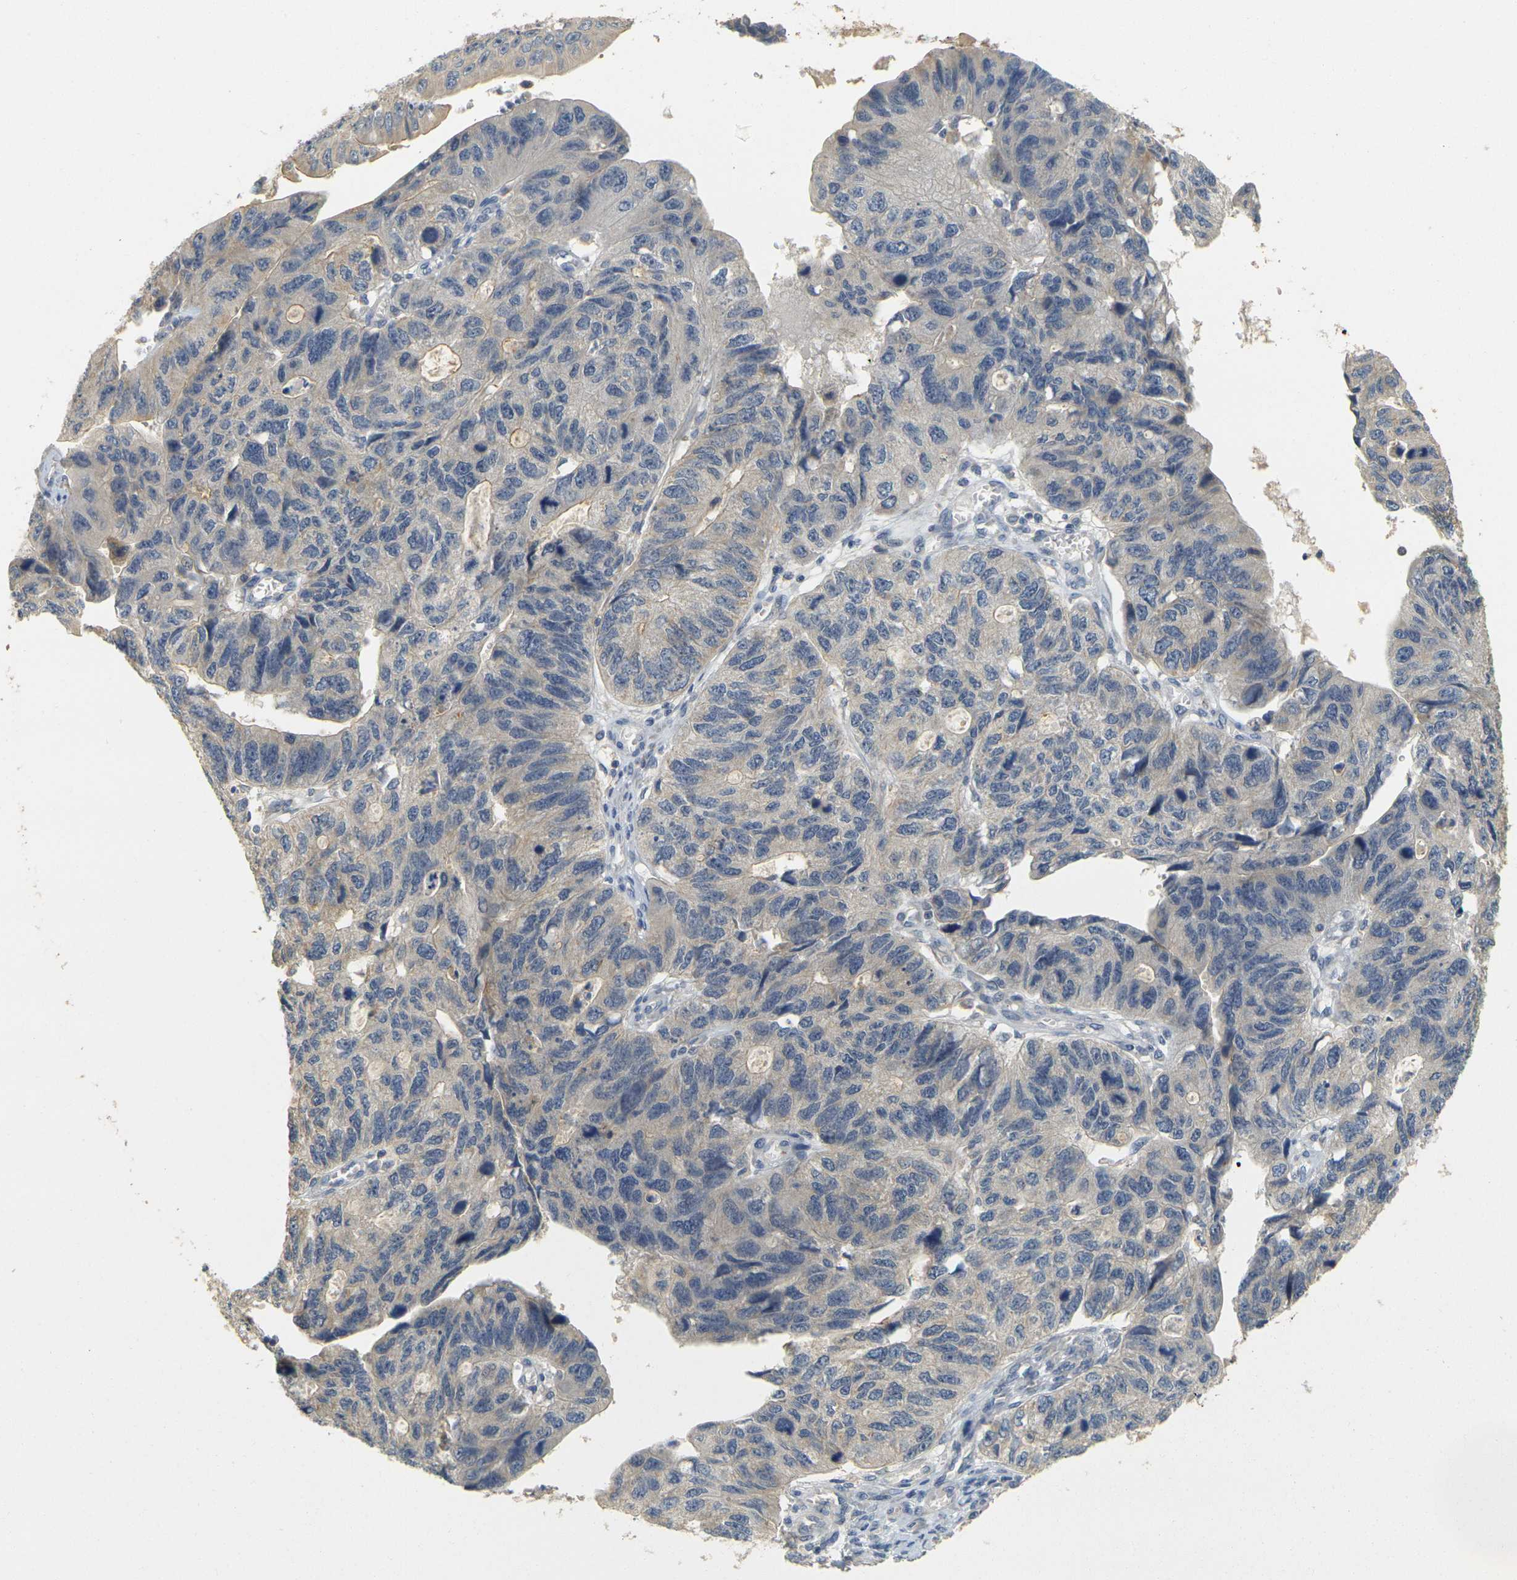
{"staining": {"intensity": "weak", "quantity": "25%-75%", "location": "cytoplasmic/membranous"}, "tissue": "stomach cancer", "cell_type": "Tumor cells", "image_type": "cancer", "snomed": [{"axis": "morphology", "description": "Adenocarcinoma, NOS"}, {"axis": "topography", "description": "Stomach"}], "caption": "Immunohistochemical staining of human stomach adenocarcinoma shows low levels of weak cytoplasmic/membranous protein staining in about 25%-75% of tumor cells. (brown staining indicates protein expression, while blue staining denotes nuclei).", "gene": "GDAP1", "patient": {"sex": "male", "age": 59}}